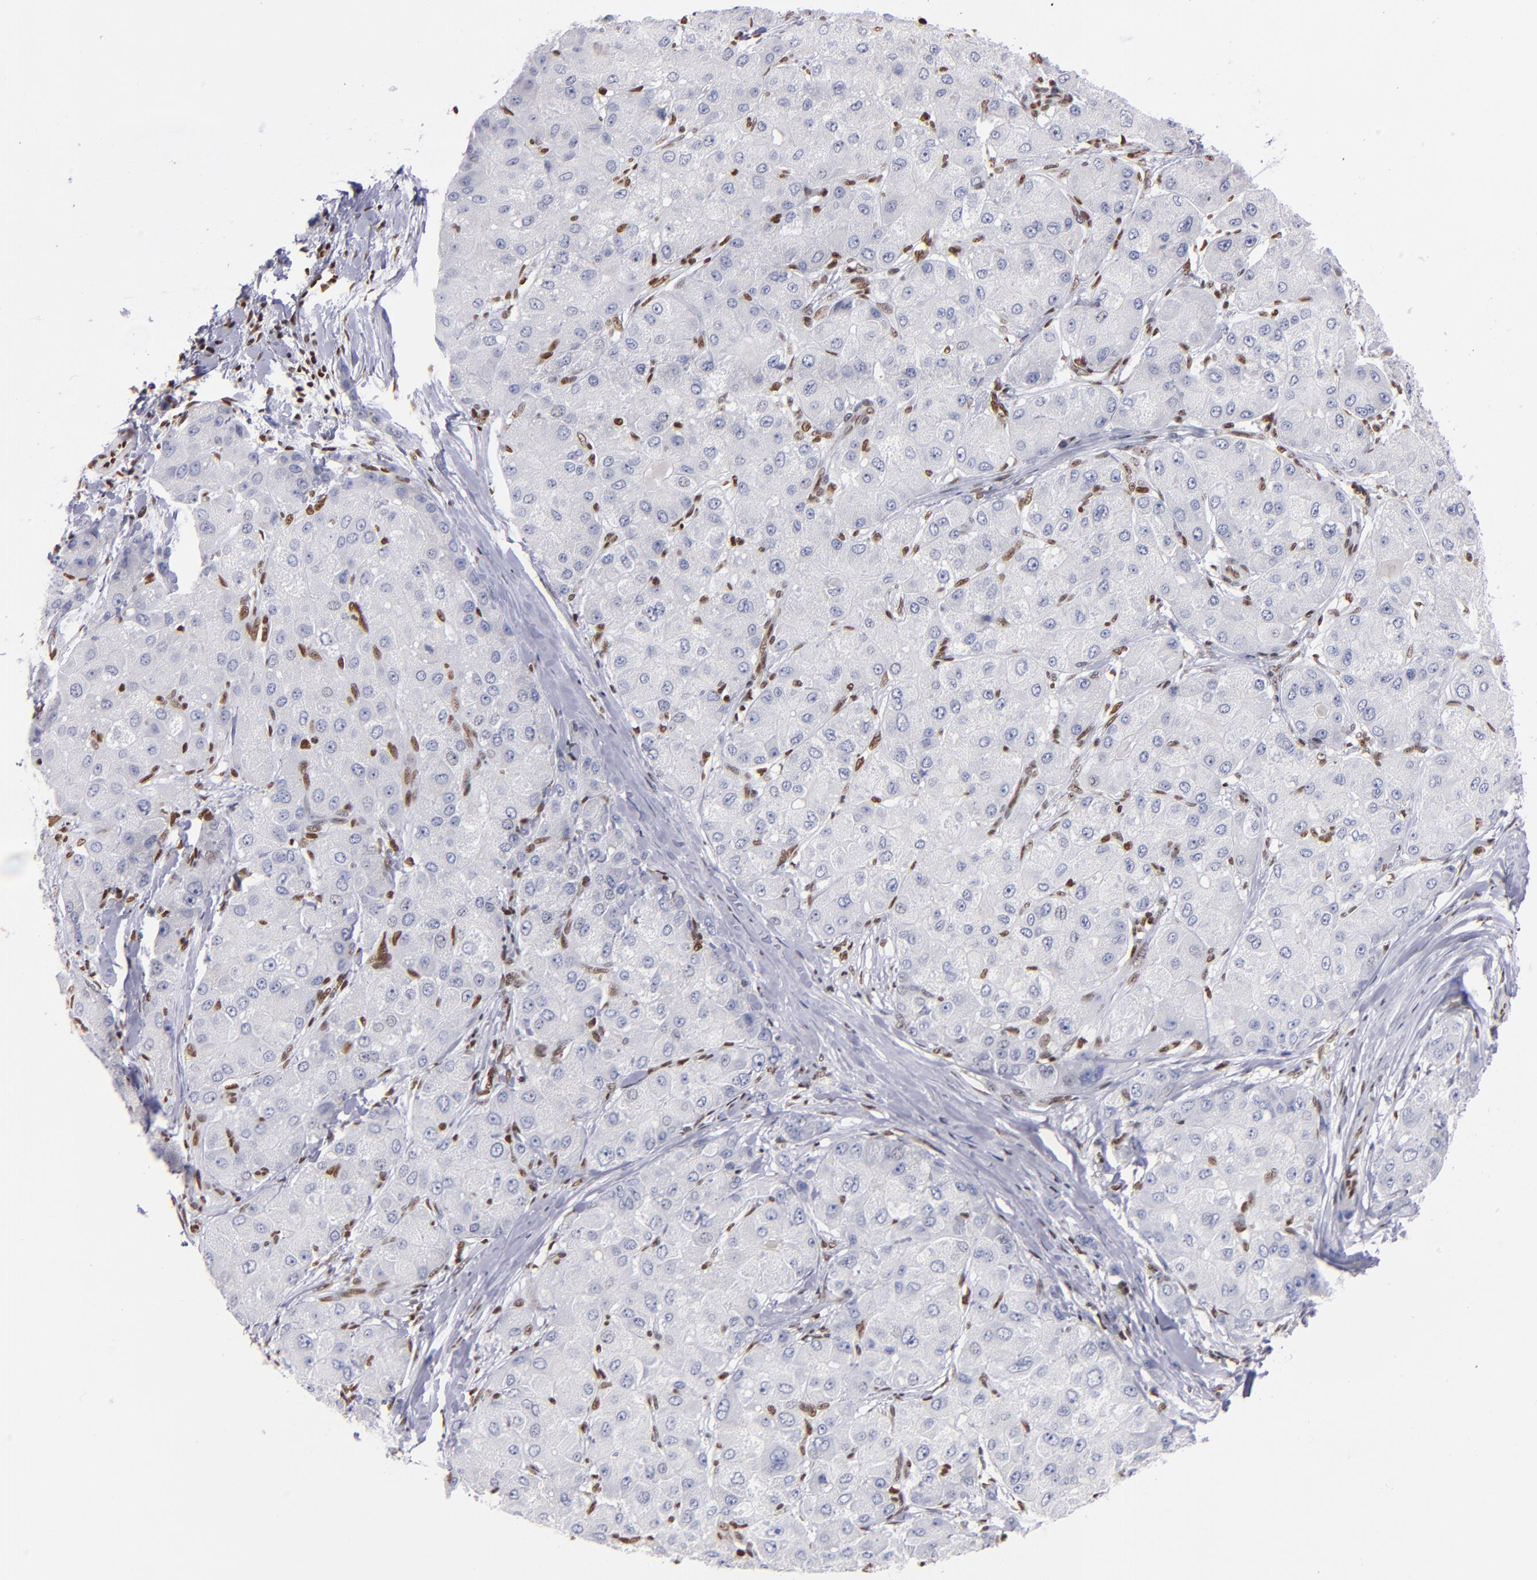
{"staining": {"intensity": "negative", "quantity": "none", "location": "none"}, "tissue": "liver cancer", "cell_type": "Tumor cells", "image_type": "cancer", "snomed": [{"axis": "morphology", "description": "Carcinoma, Hepatocellular, NOS"}, {"axis": "topography", "description": "Liver"}], "caption": "DAB immunohistochemical staining of human liver hepatocellular carcinoma reveals no significant positivity in tumor cells.", "gene": "IFI16", "patient": {"sex": "male", "age": 80}}